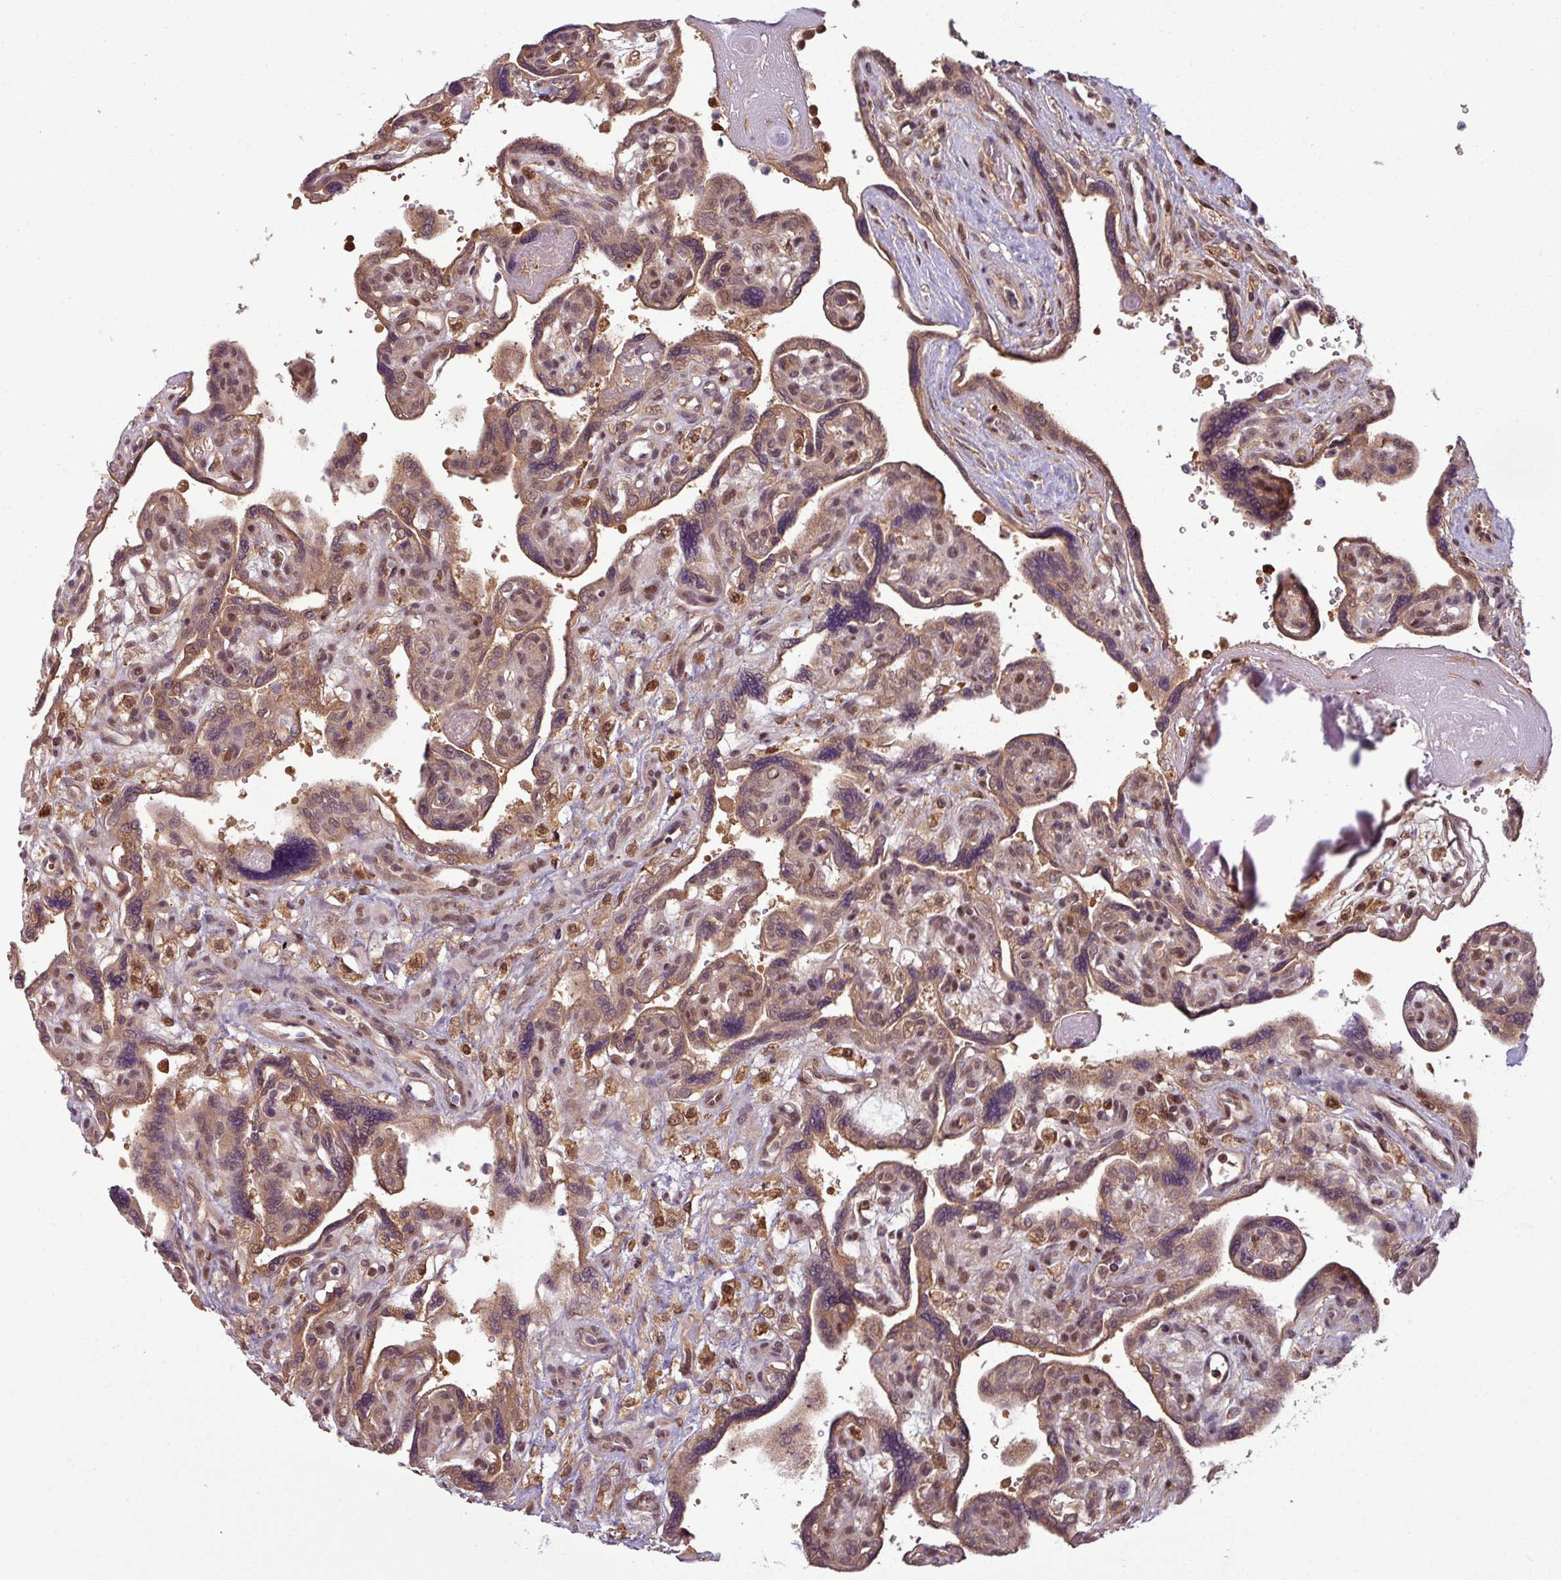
{"staining": {"intensity": "moderate", "quantity": ">75%", "location": "cytoplasmic/membranous,nuclear"}, "tissue": "placenta", "cell_type": "Decidual cells", "image_type": "normal", "snomed": [{"axis": "morphology", "description": "Normal tissue, NOS"}, {"axis": "topography", "description": "Placenta"}], "caption": "Moderate cytoplasmic/membranous,nuclear protein positivity is seen in approximately >75% of decidual cells in placenta. (DAB (3,3'-diaminobenzidine) IHC with brightfield microscopy, high magnification).", "gene": "KCTD11", "patient": {"sex": "female", "age": 39}}